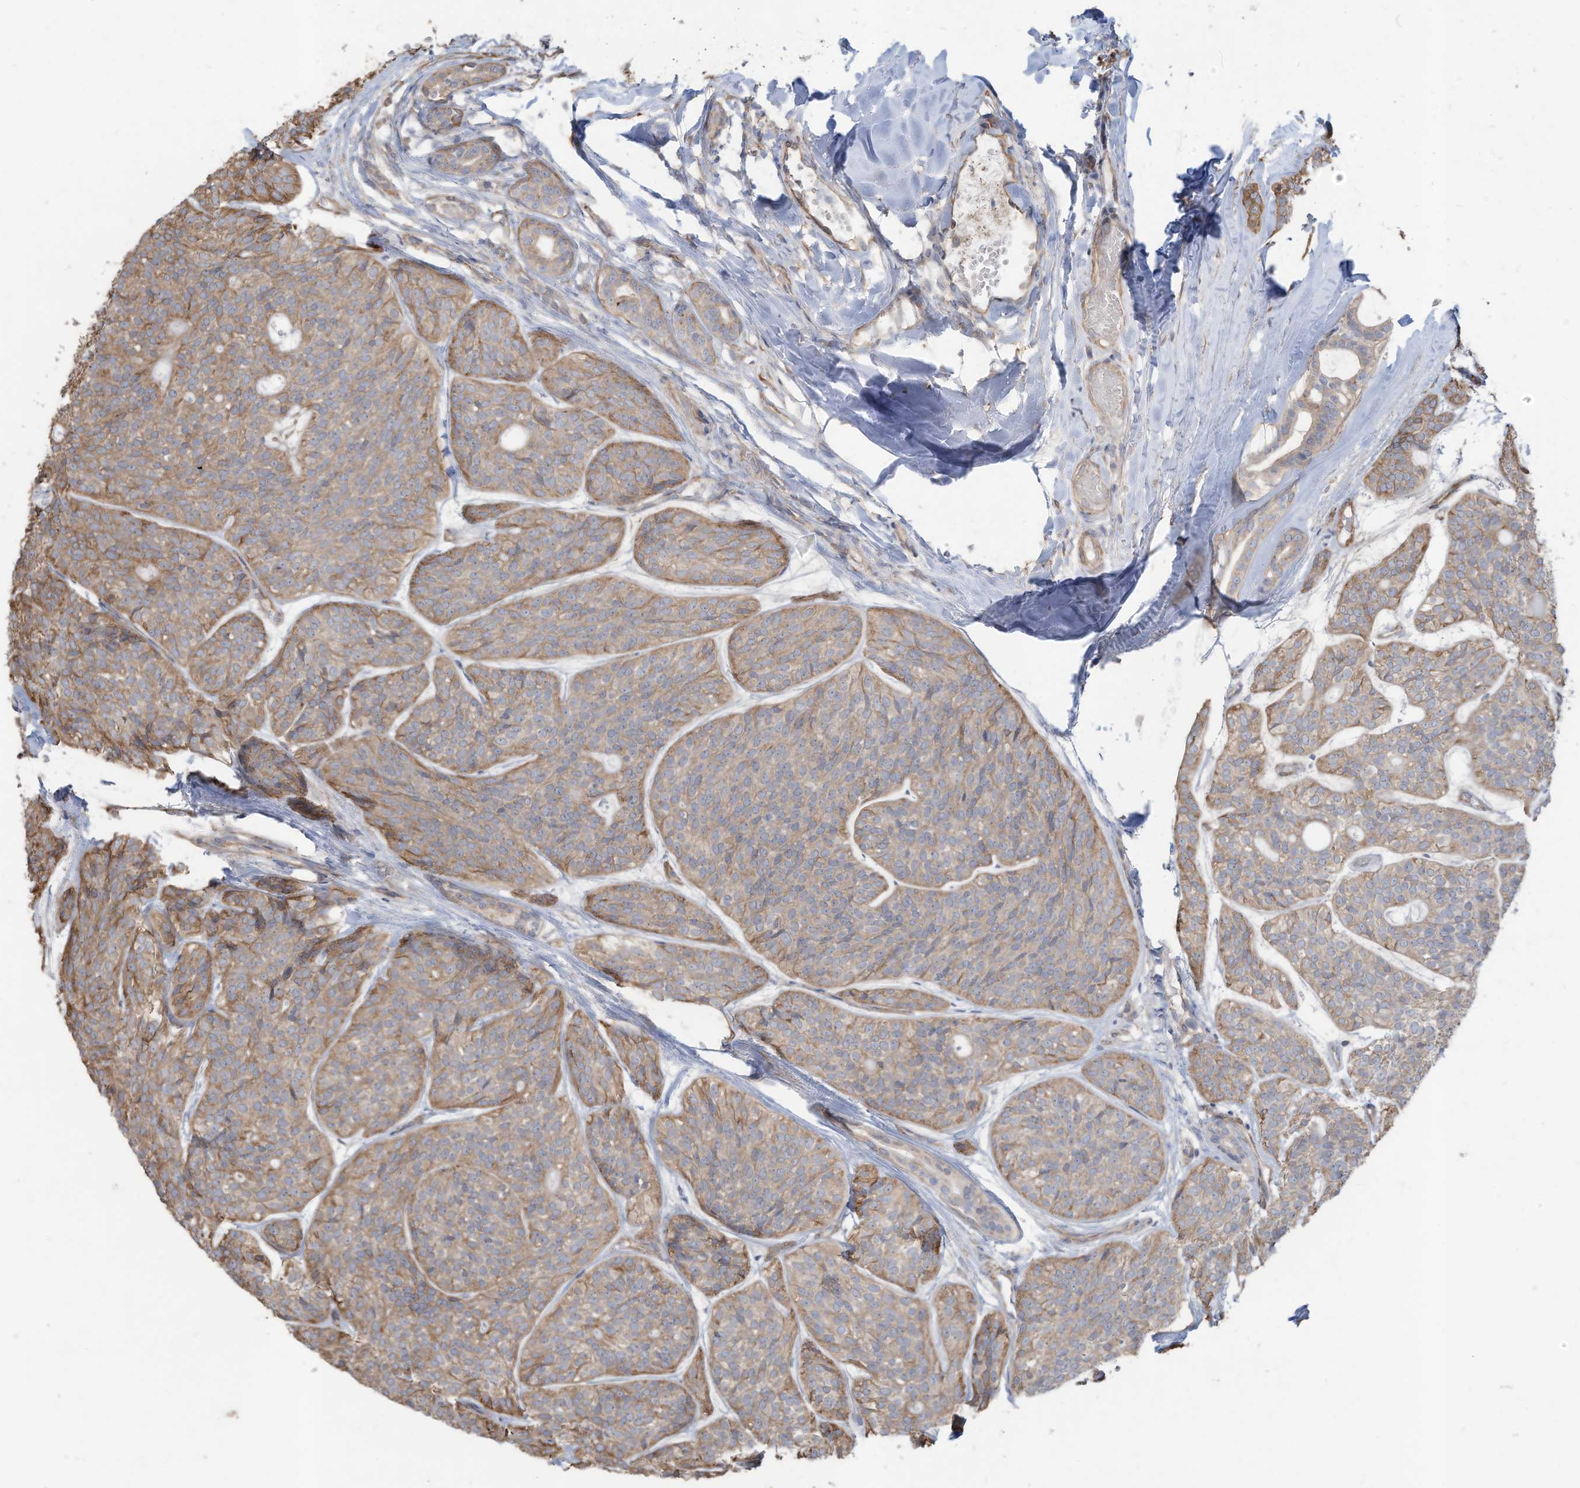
{"staining": {"intensity": "moderate", "quantity": ">75%", "location": "cytoplasmic/membranous"}, "tissue": "head and neck cancer", "cell_type": "Tumor cells", "image_type": "cancer", "snomed": [{"axis": "morphology", "description": "Adenocarcinoma, NOS"}, {"axis": "topography", "description": "Head-Neck"}], "caption": "Head and neck cancer (adenocarcinoma) was stained to show a protein in brown. There is medium levels of moderate cytoplasmic/membranous staining in about >75% of tumor cells.", "gene": "SLC17A7", "patient": {"sex": "male", "age": 66}}